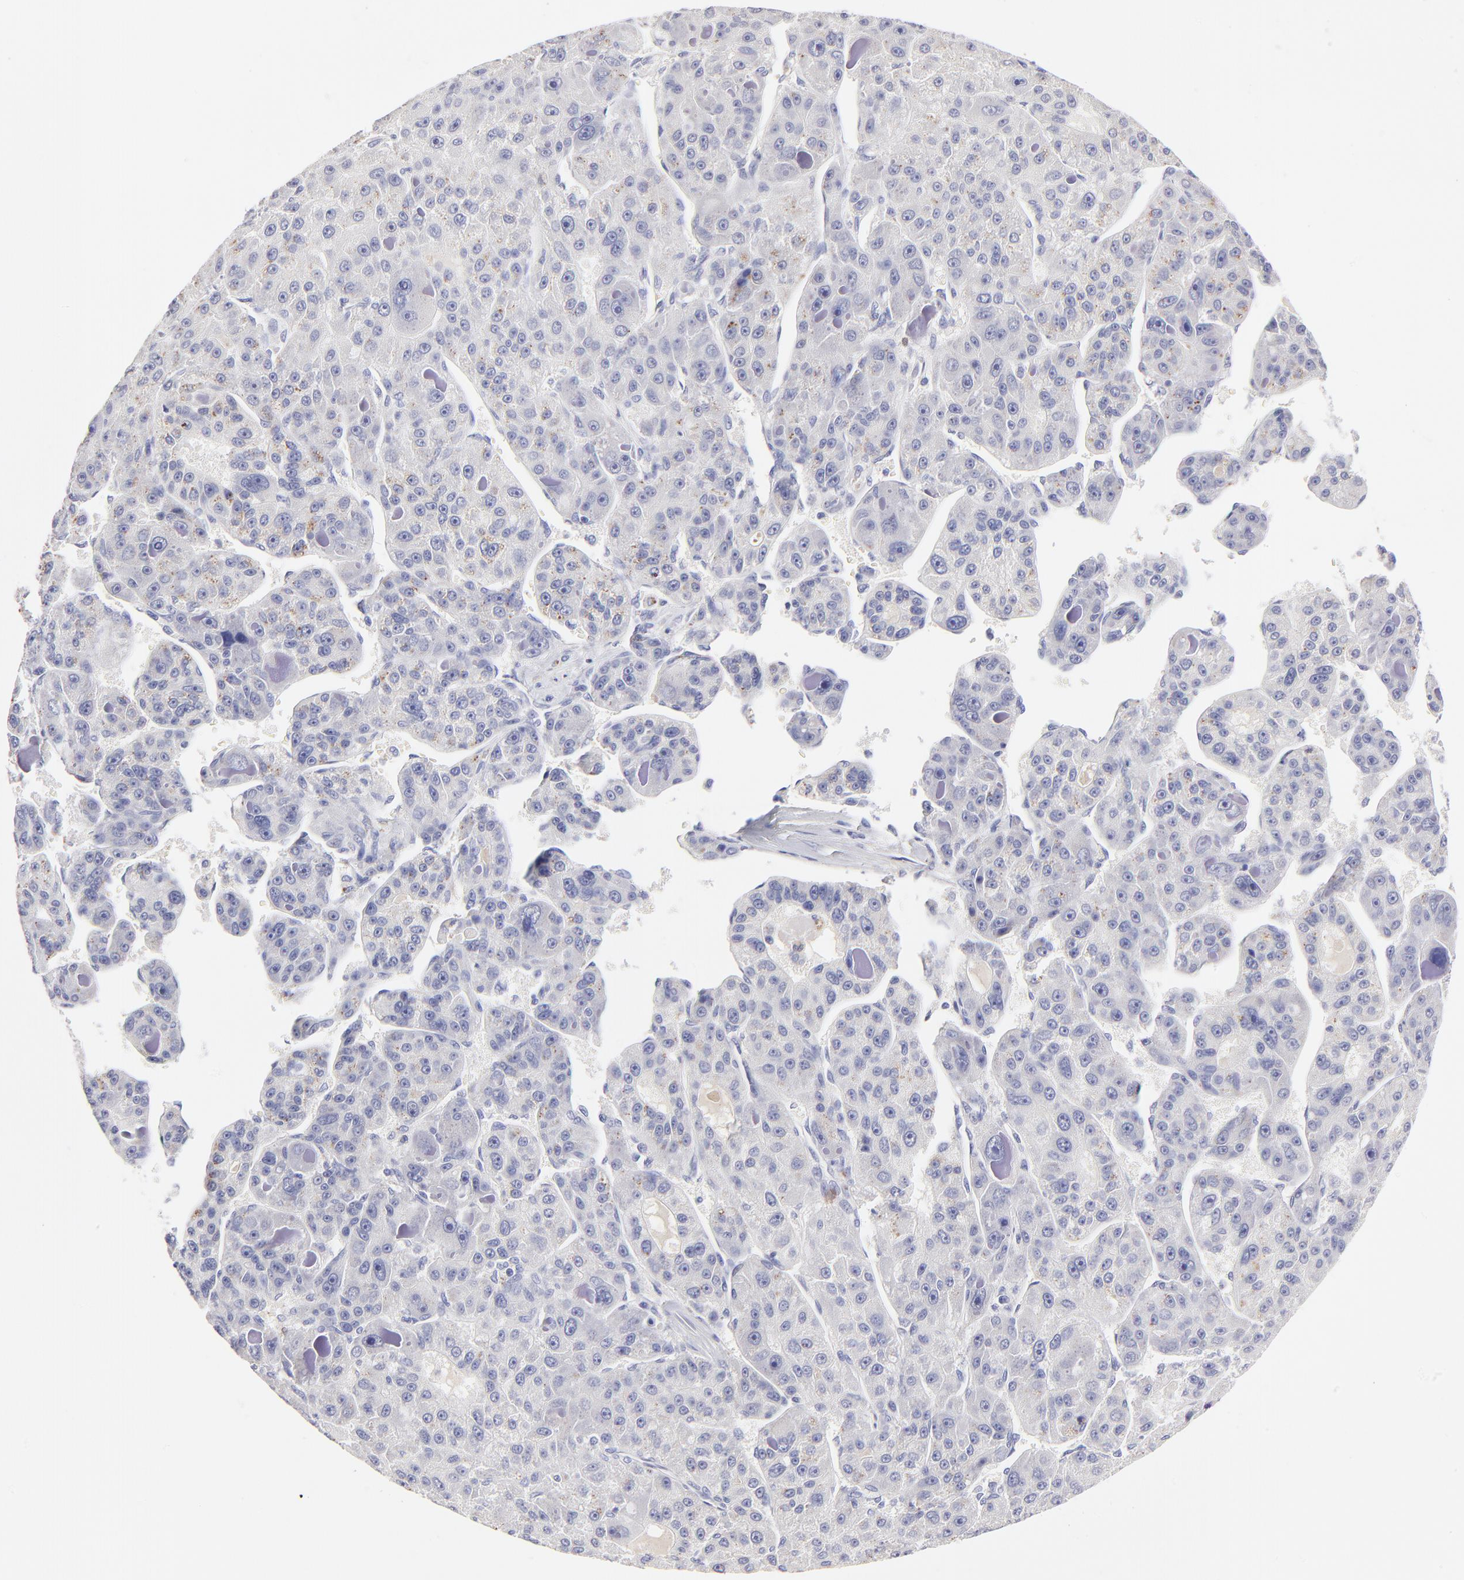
{"staining": {"intensity": "negative", "quantity": "none", "location": "none"}, "tissue": "liver cancer", "cell_type": "Tumor cells", "image_type": "cancer", "snomed": [{"axis": "morphology", "description": "Carcinoma, Hepatocellular, NOS"}, {"axis": "topography", "description": "Liver"}], "caption": "IHC of human liver cancer reveals no staining in tumor cells.", "gene": "BTG2", "patient": {"sex": "male", "age": 76}}